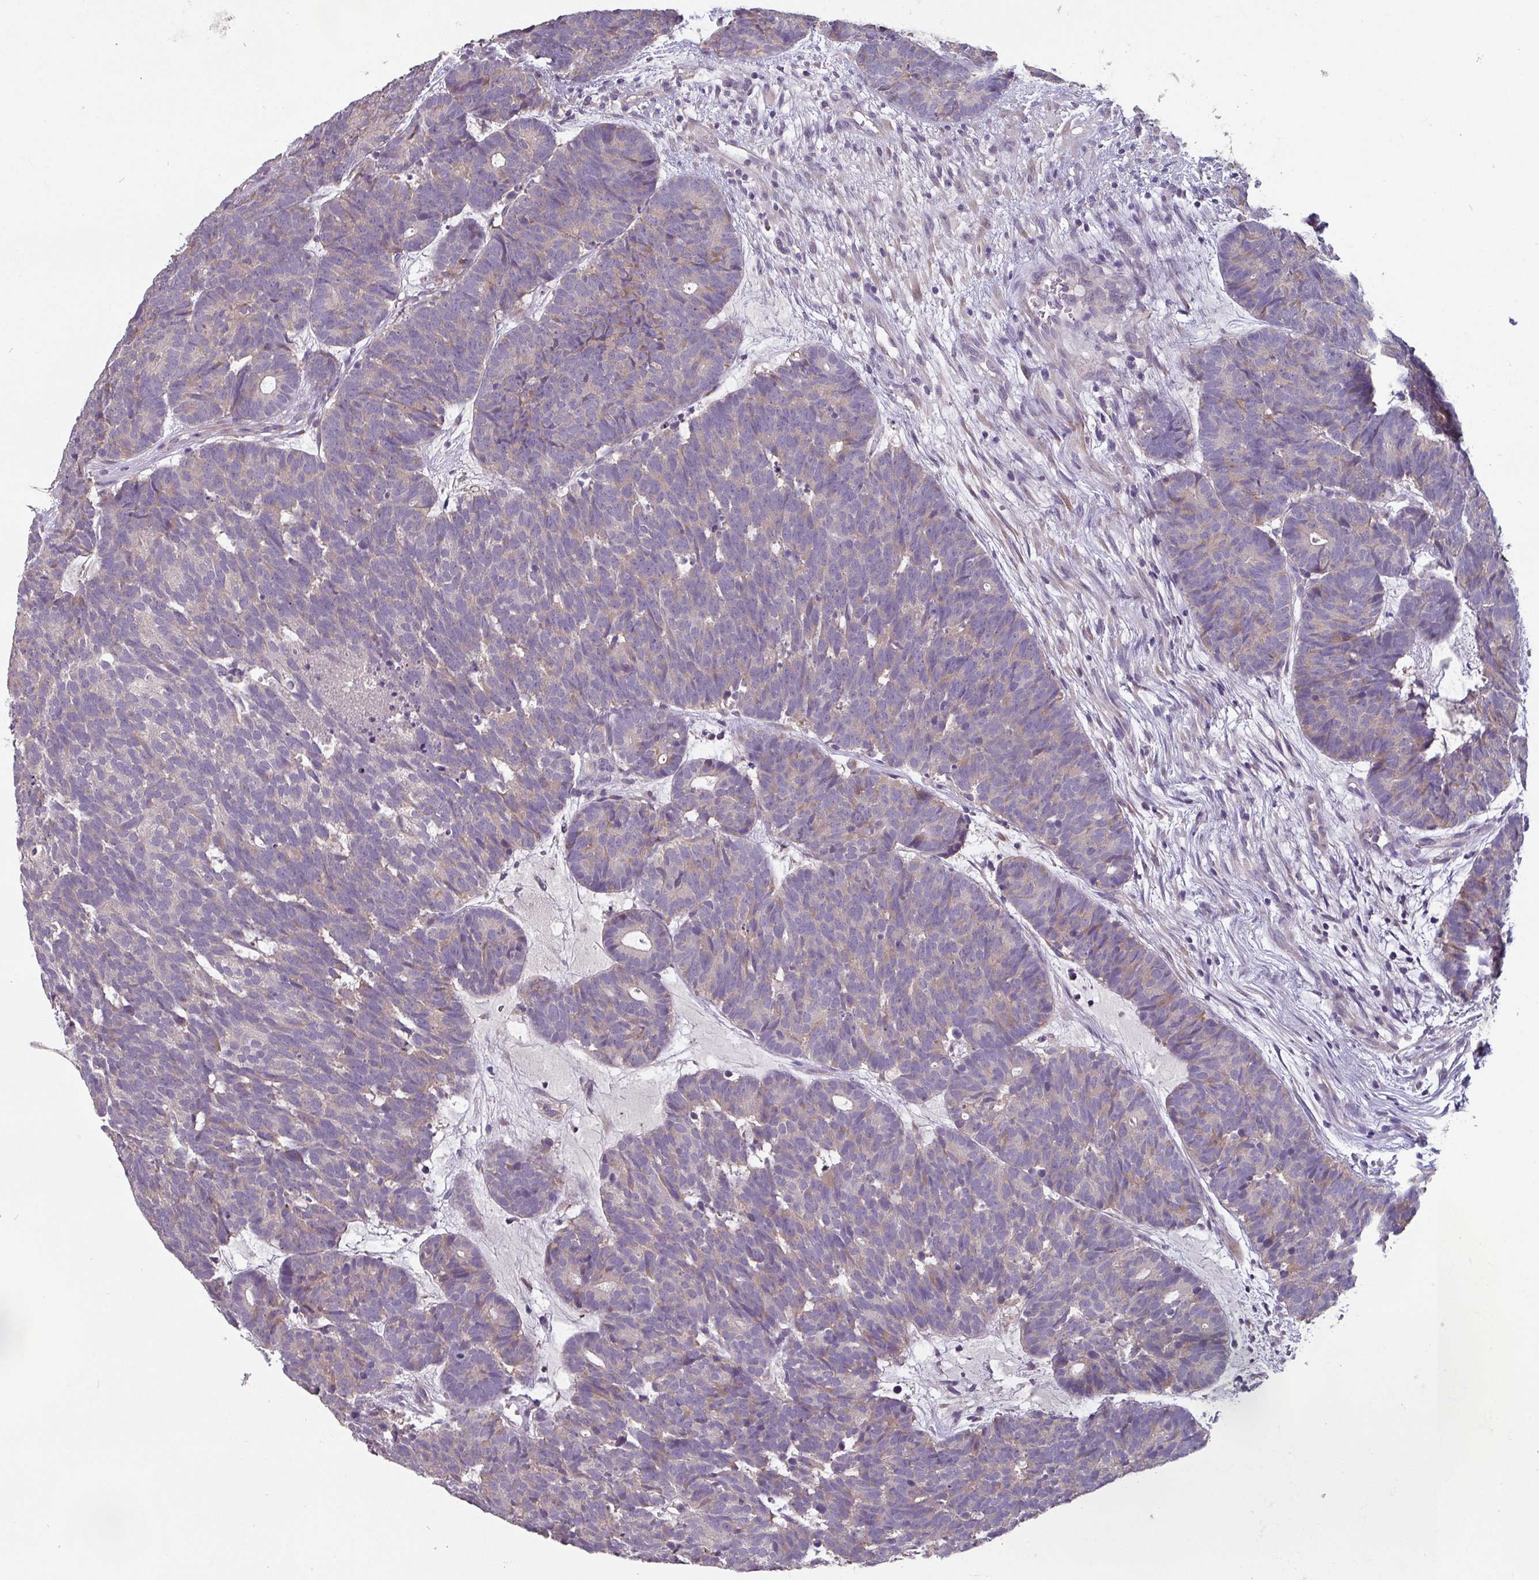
{"staining": {"intensity": "weak", "quantity": "<25%", "location": "cytoplasmic/membranous"}, "tissue": "head and neck cancer", "cell_type": "Tumor cells", "image_type": "cancer", "snomed": [{"axis": "morphology", "description": "Adenocarcinoma, NOS"}, {"axis": "topography", "description": "Head-Neck"}], "caption": "Head and neck adenocarcinoma was stained to show a protein in brown. There is no significant staining in tumor cells.", "gene": "PRAMEF8", "patient": {"sex": "female", "age": 81}}